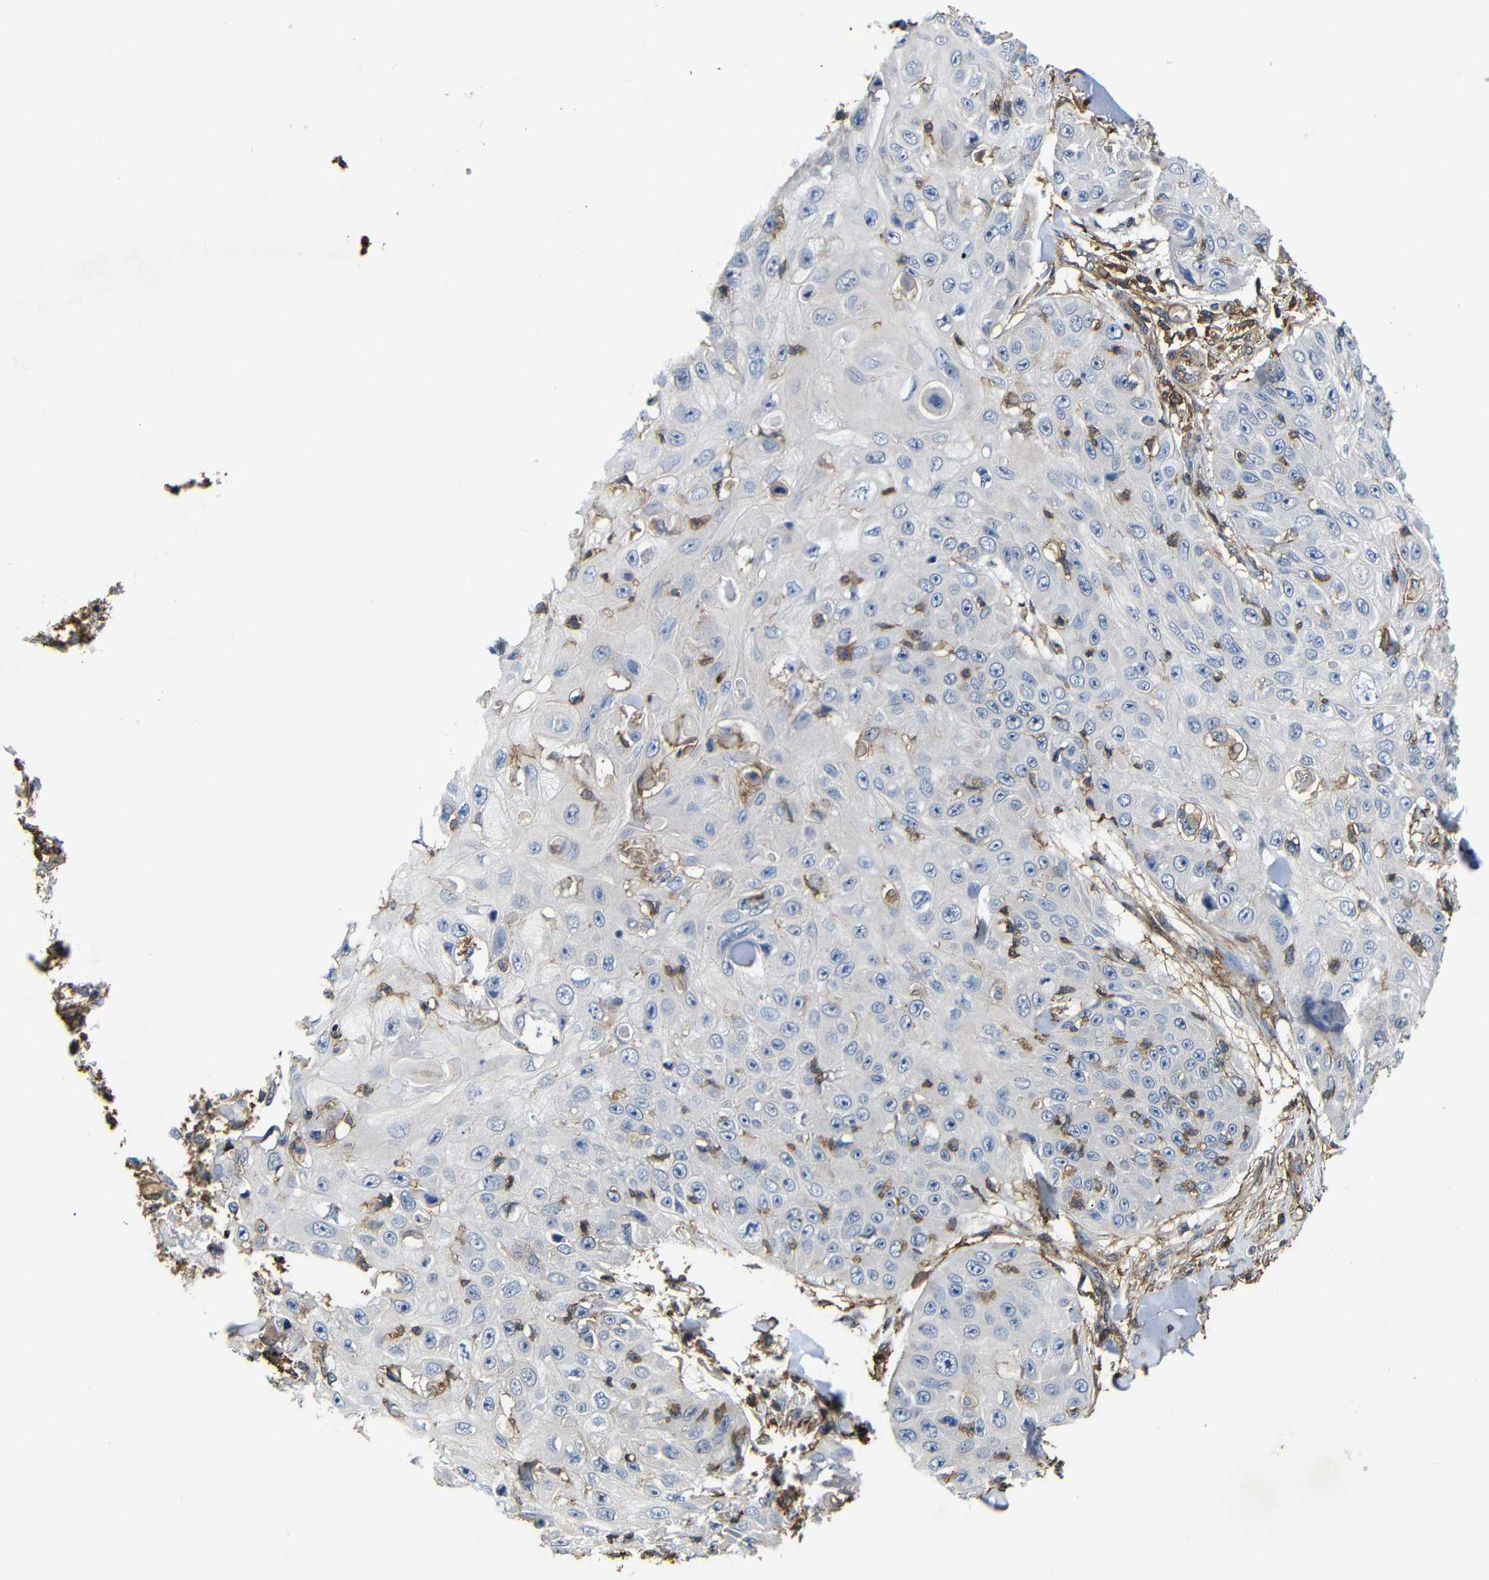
{"staining": {"intensity": "negative", "quantity": "none", "location": "none"}, "tissue": "skin cancer", "cell_type": "Tumor cells", "image_type": "cancer", "snomed": [{"axis": "morphology", "description": "Squamous cell carcinoma, NOS"}, {"axis": "topography", "description": "Skin"}], "caption": "Squamous cell carcinoma (skin) was stained to show a protein in brown. There is no significant staining in tumor cells.", "gene": "PI4KA", "patient": {"sex": "male", "age": 86}}